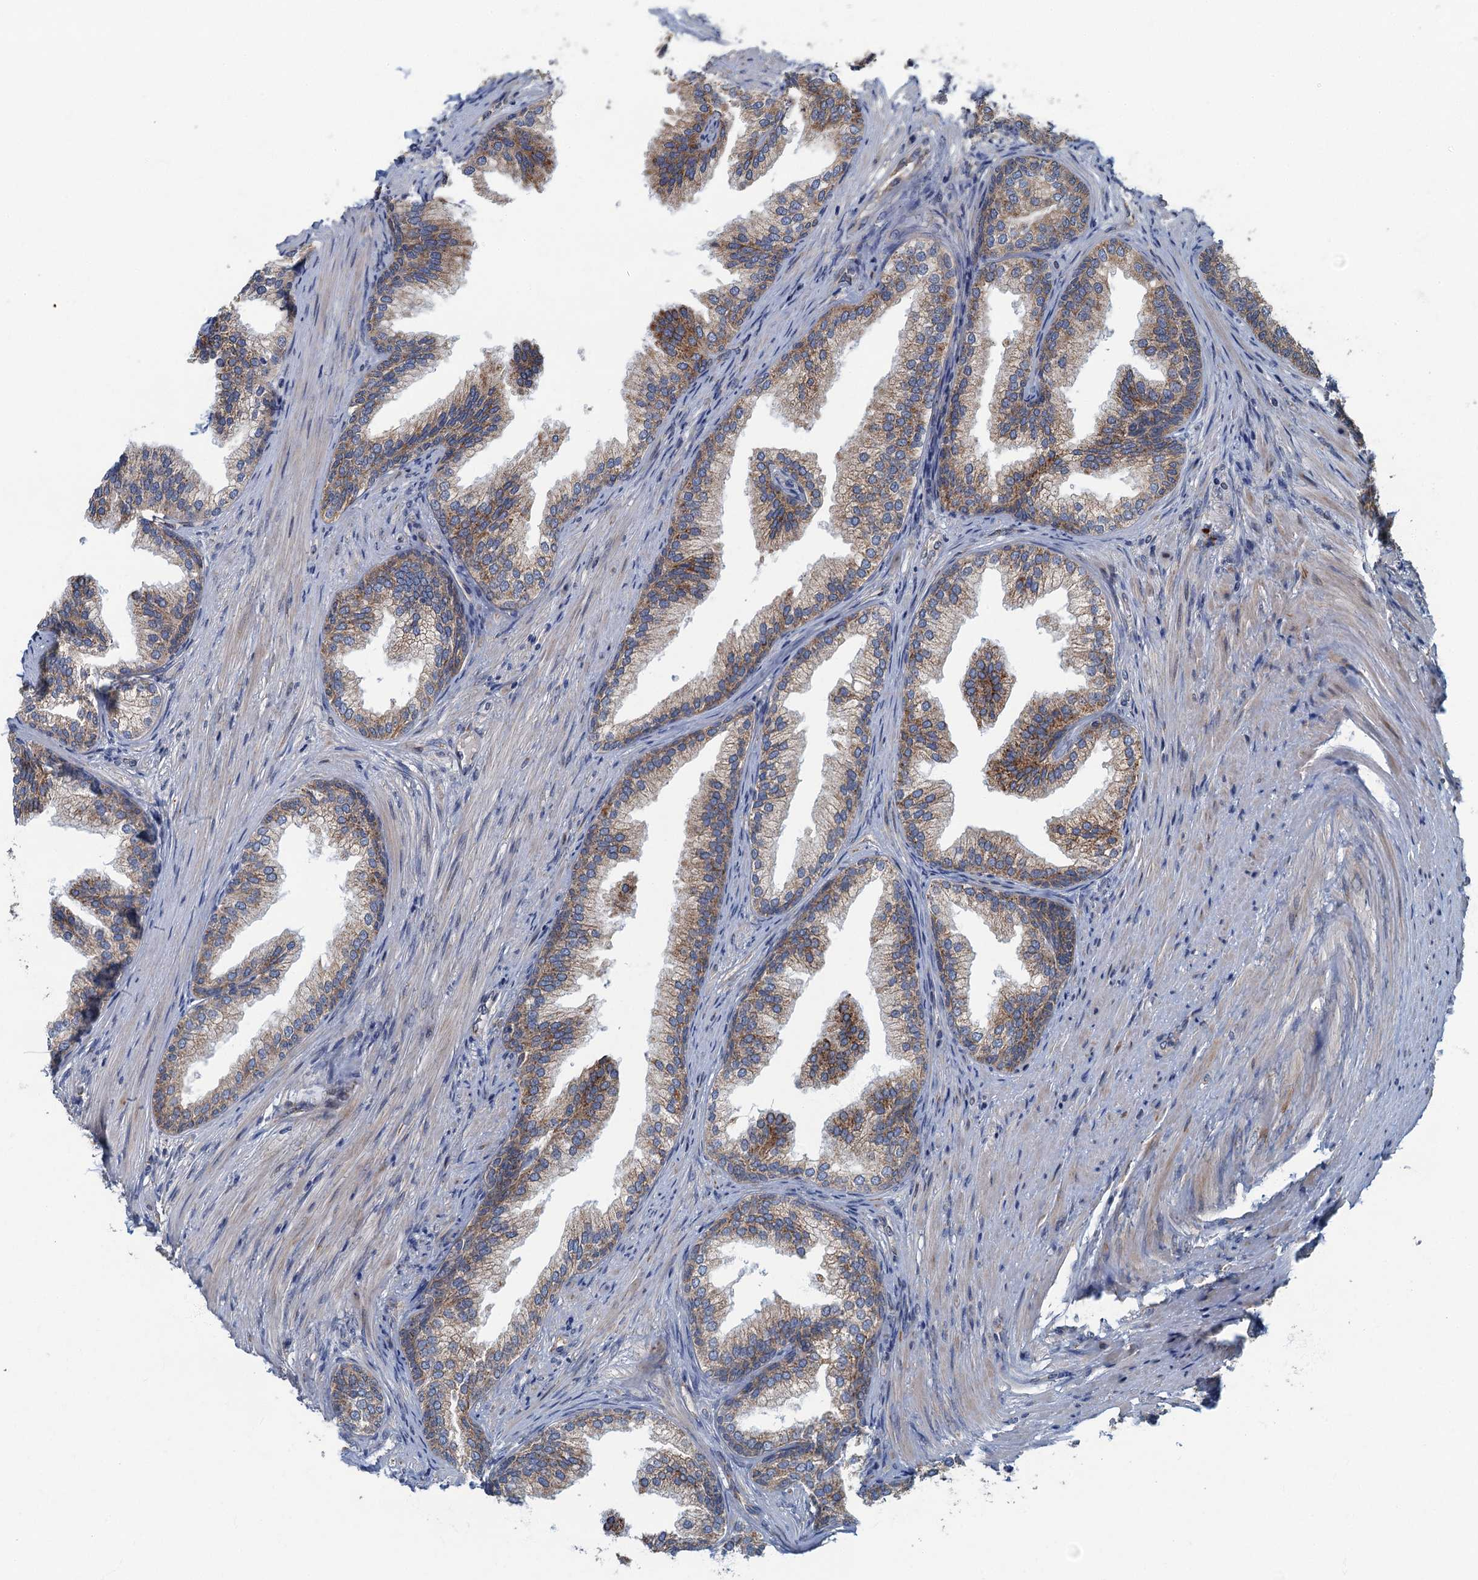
{"staining": {"intensity": "moderate", "quantity": ">75%", "location": "cytoplasmic/membranous"}, "tissue": "prostate", "cell_type": "Glandular cells", "image_type": "normal", "snomed": [{"axis": "morphology", "description": "Normal tissue, NOS"}, {"axis": "topography", "description": "Prostate"}], "caption": "Immunohistochemical staining of benign prostate displays moderate cytoplasmic/membranous protein expression in approximately >75% of glandular cells.", "gene": "SPDYC", "patient": {"sex": "male", "age": 76}}